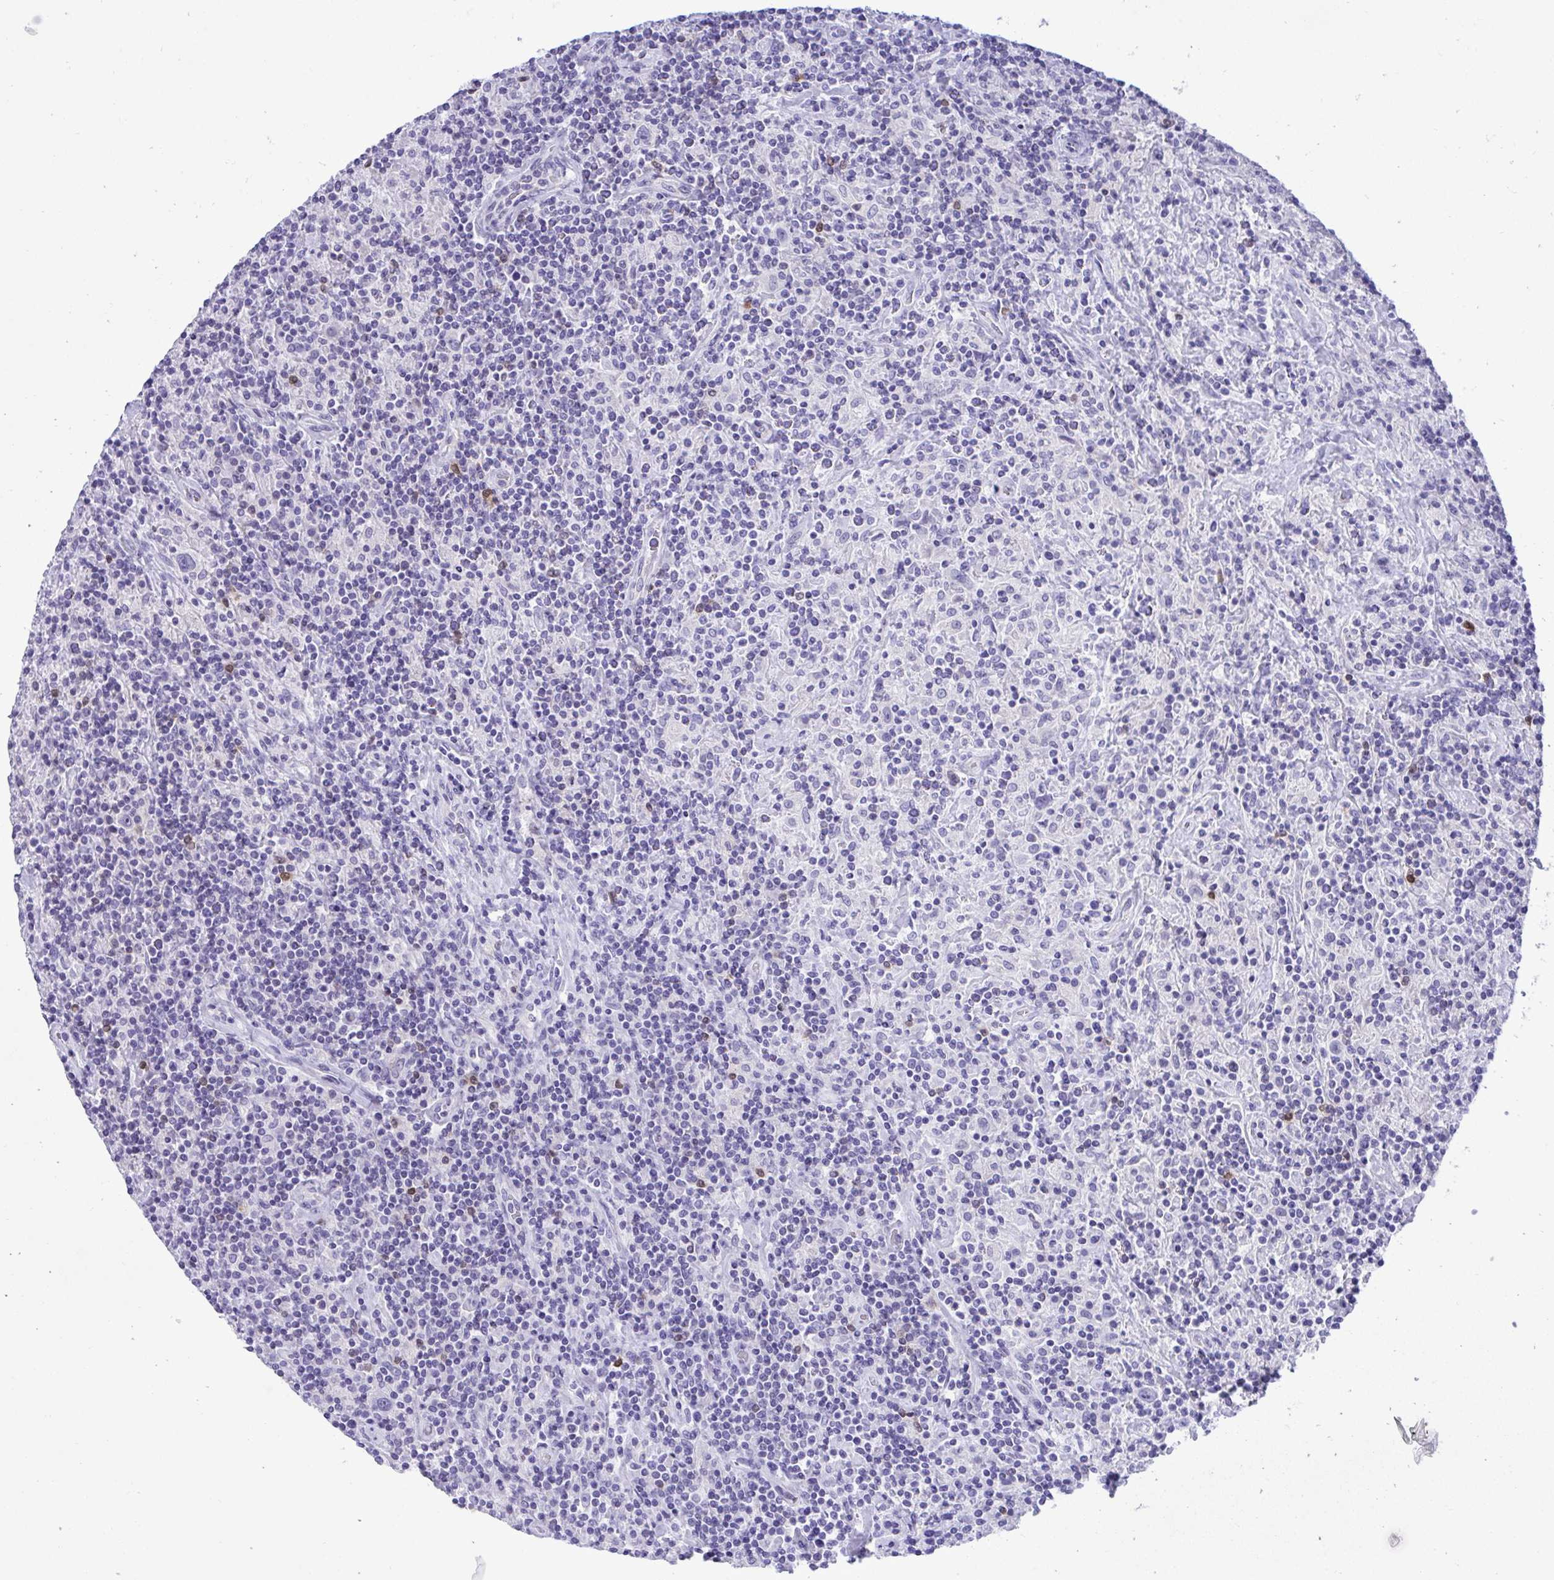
{"staining": {"intensity": "negative", "quantity": "none", "location": "none"}, "tissue": "lymphoma", "cell_type": "Tumor cells", "image_type": "cancer", "snomed": [{"axis": "morphology", "description": "Hodgkin's disease, NOS"}, {"axis": "topography", "description": "Lymph node"}], "caption": "Image shows no significant protein staining in tumor cells of Hodgkin's disease.", "gene": "PGM2L1", "patient": {"sex": "male", "age": 70}}